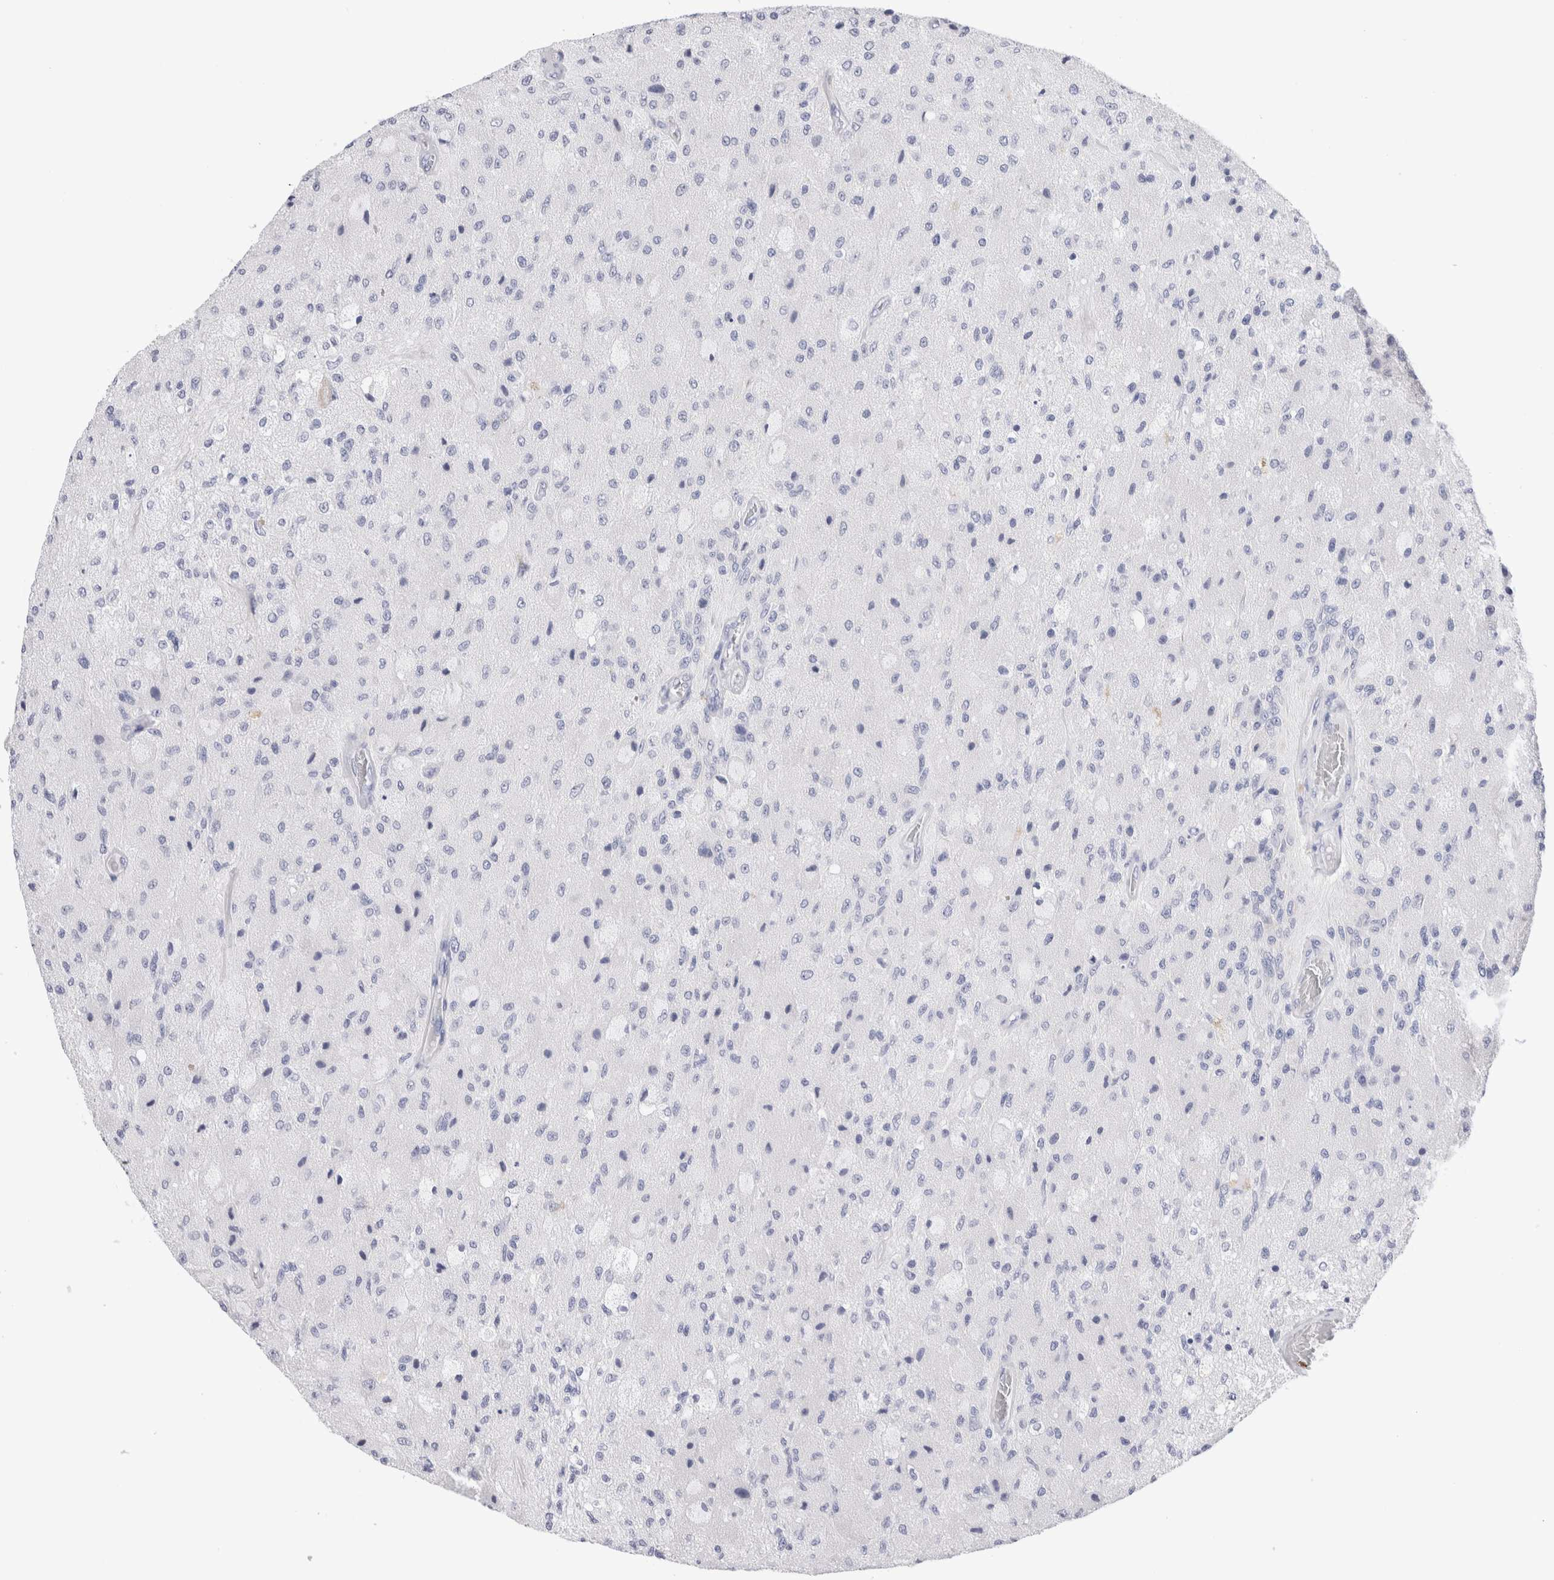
{"staining": {"intensity": "negative", "quantity": "none", "location": "none"}, "tissue": "glioma", "cell_type": "Tumor cells", "image_type": "cancer", "snomed": [{"axis": "morphology", "description": "Normal tissue, NOS"}, {"axis": "morphology", "description": "Glioma, malignant, High grade"}, {"axis": "topography", "description": "Cerebral cortex"}], "caption": "The IHC histopathology image has no significant positivity in tumor cells of malignant glioma (high-grade) tissue.", "gene": "SLC10A5", "patient": {"sex": "male", "age": 77}}